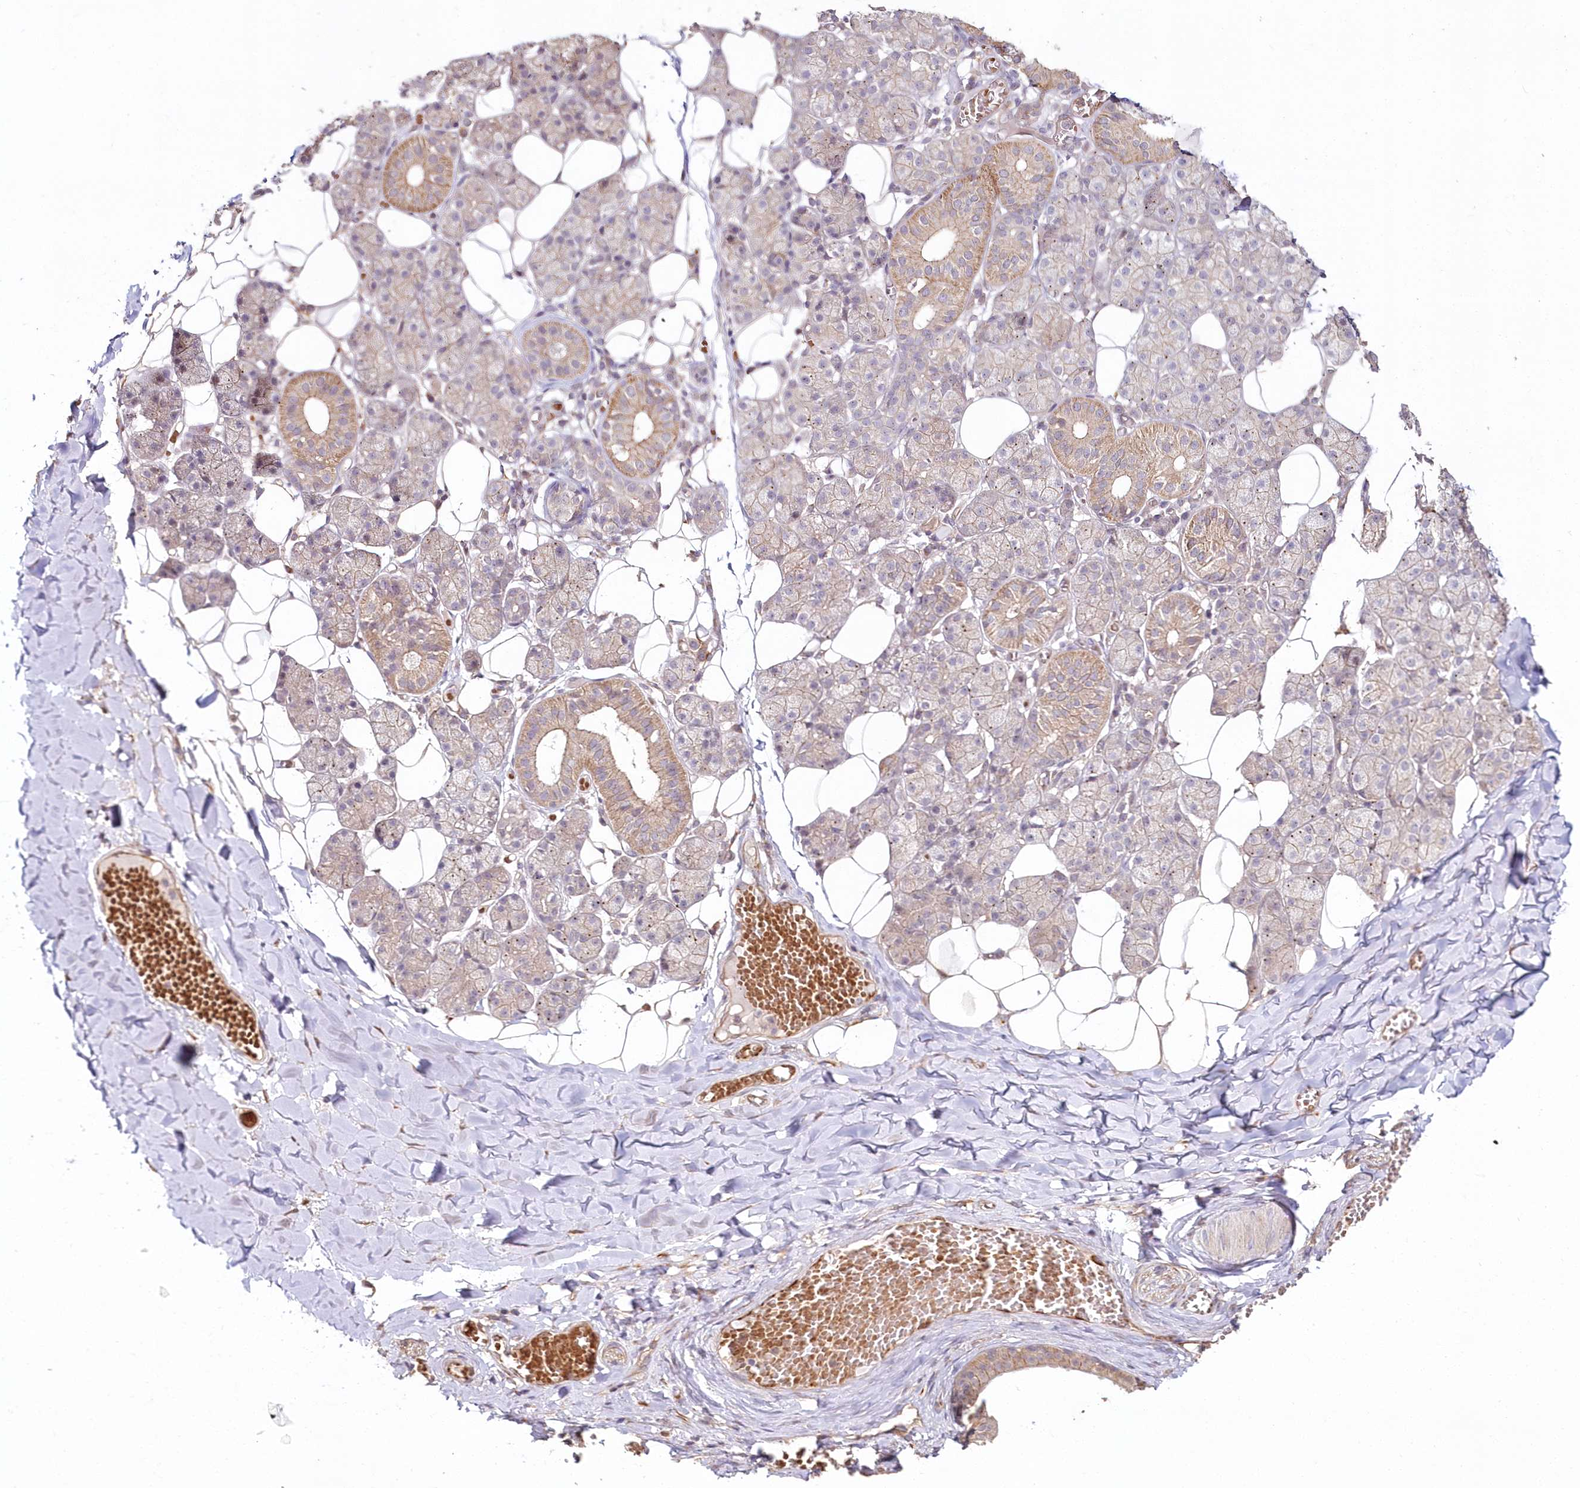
{"staining": {"intensity": "moderate", "quantity": "25%-75%", "location": "cytoplasmic/membranous"}, "tissue": "salivary gland", "cell_type": "Glandular cells", "image_type": "normal", "snomed": [{"axis": "morphology", "description": "Normal tissue, NOS"}, {"axis": "topography", "description": "Salivary gland"}], "caption": "Immunohistochemical staining of unremarkable human salivary gland reveals 25%-75% levels of moderate cytoplasmic/membranous protein expression in about 25%-75% of glandular cells.", "gene": "HYCC2", "patient": {"sex": "female", "age": 33}}